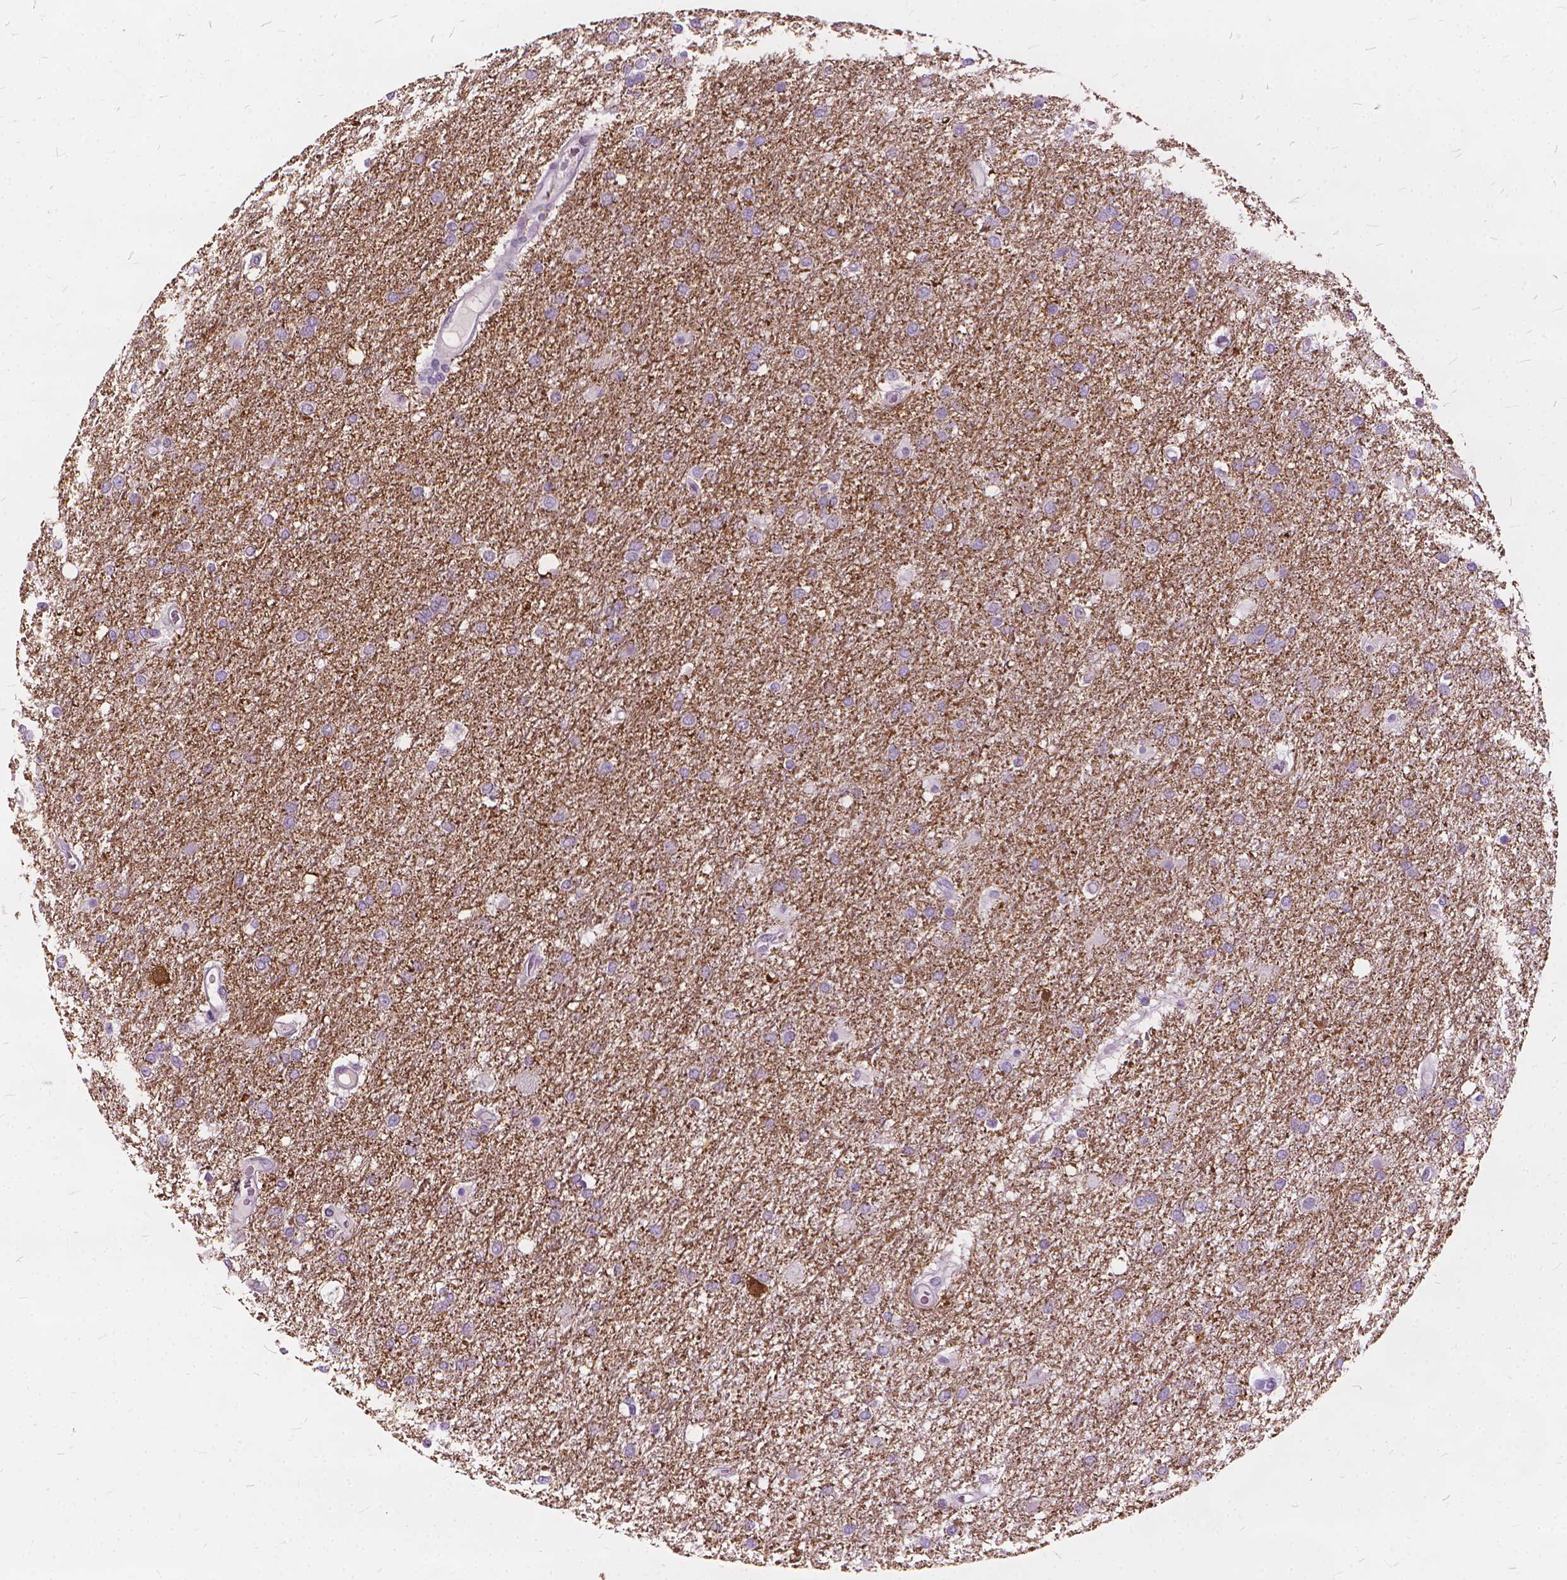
{"staining": {"intensity": "negative", "quantity": "none", "location": "none"}, "tissue": "glioma", "cell_type": "Tumor cells", "image_type": "cancer", "snomed": [{"axis": "morphology", "description": "Glioma, malignant, High grade"}, {"axis": "topography", "description": "Brain"}], "caption": "High power microscopy photomicrograph of an immunohistochemistry histopathology image of malignant high-grade glioma, revealing no significant expression in tumor cells.", "gene": "DNM1", "patient": {"sex": "female", "age": 61}}